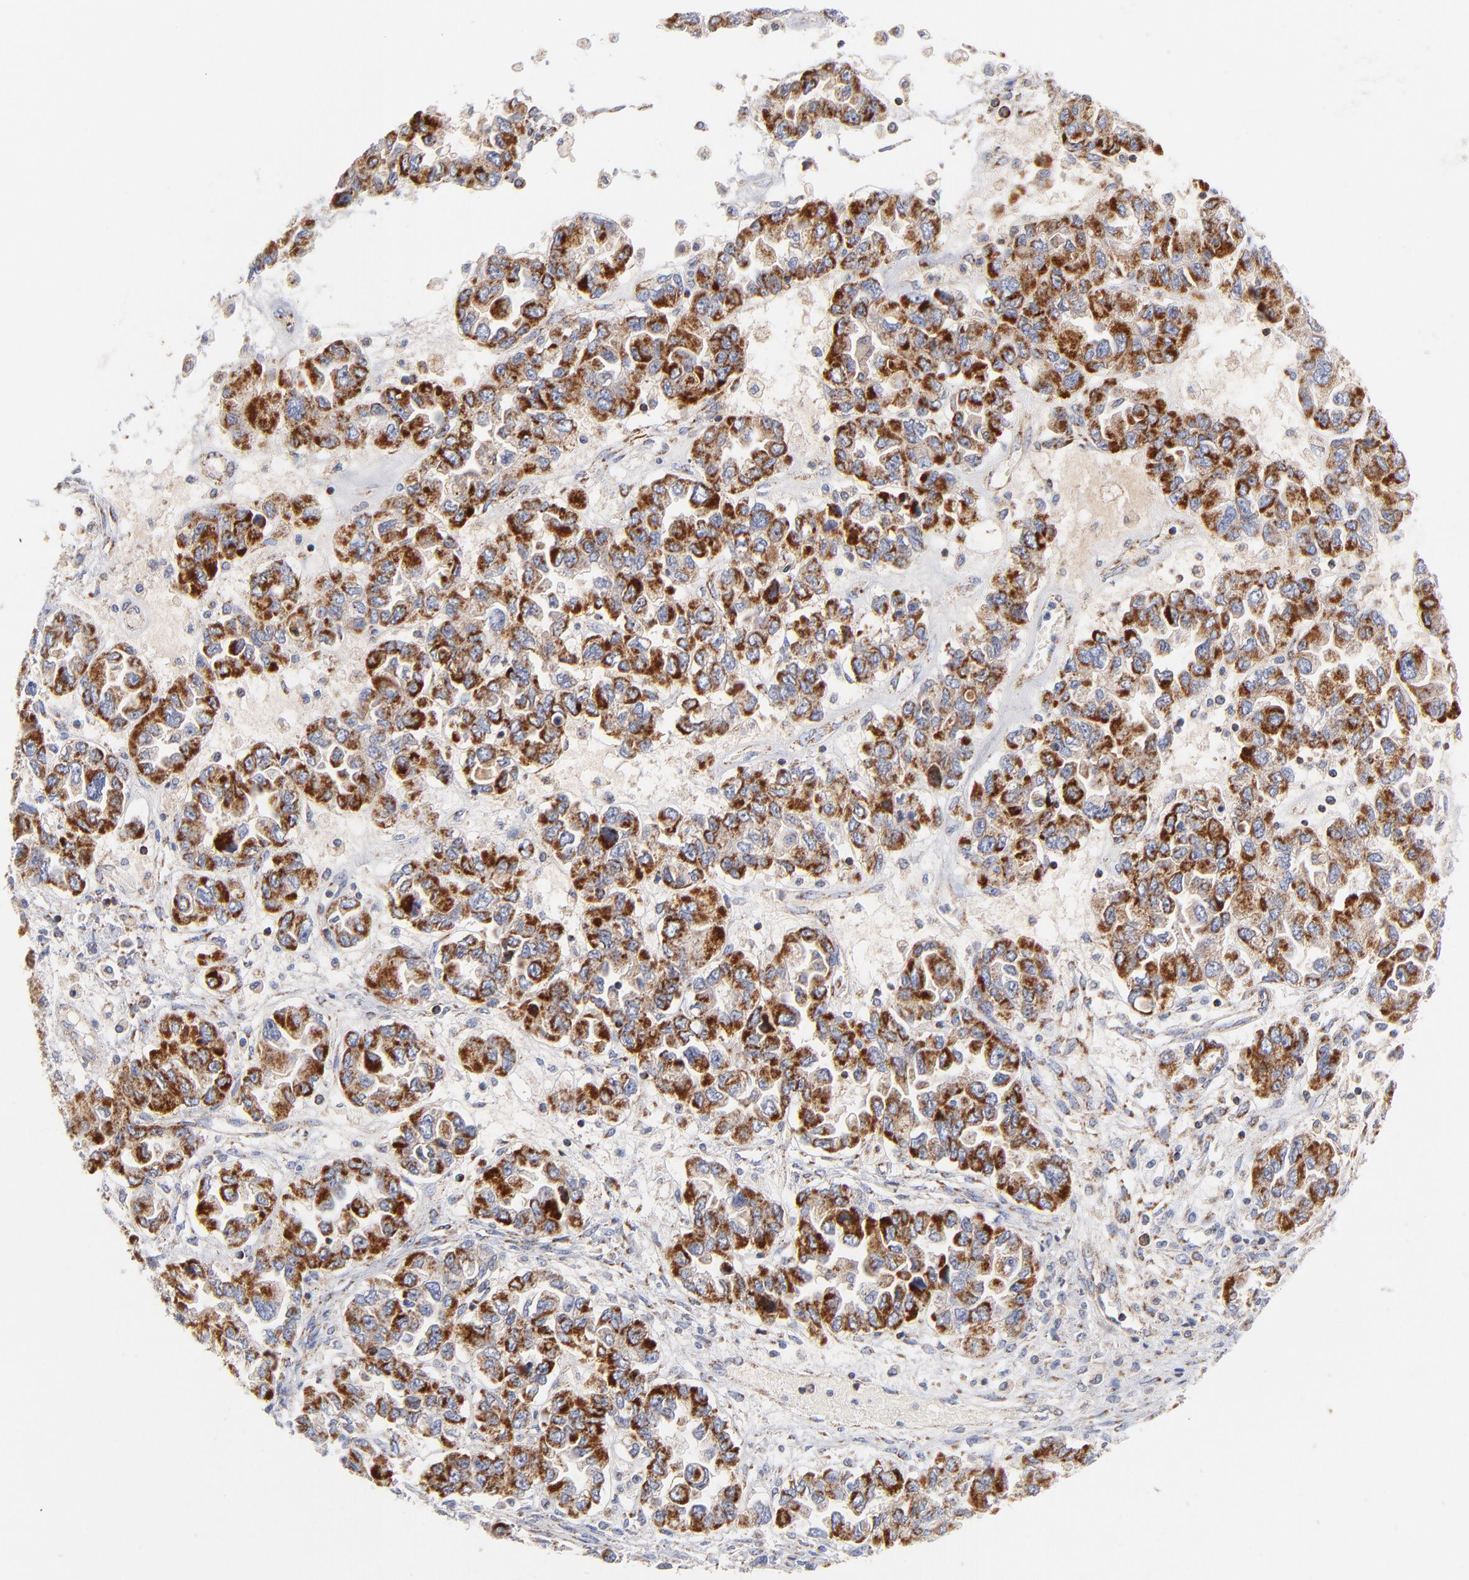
{"staining": {"intensity": "strong", "quantity": ">75%", "location": "cytoplasmic/membranous"}, "tissue": "ovarian cancer", "cell_type": "Tumor cells", "image_type": "cancer", "snomed": [{"axis": "morphology", "description": "Cystadenocarcinoma, serous, NOS"}, {"axis": "topography", "description": "Ovary"}], "caption": "Immunohistochemical staining of human ovarian serous cystadenocarcinoma exhibits strong cytoplasmic/membranous protein expression in about >75% of tumor cells.", "gene": "DLAT", "patient": {"sex": "female", "age": 84}}